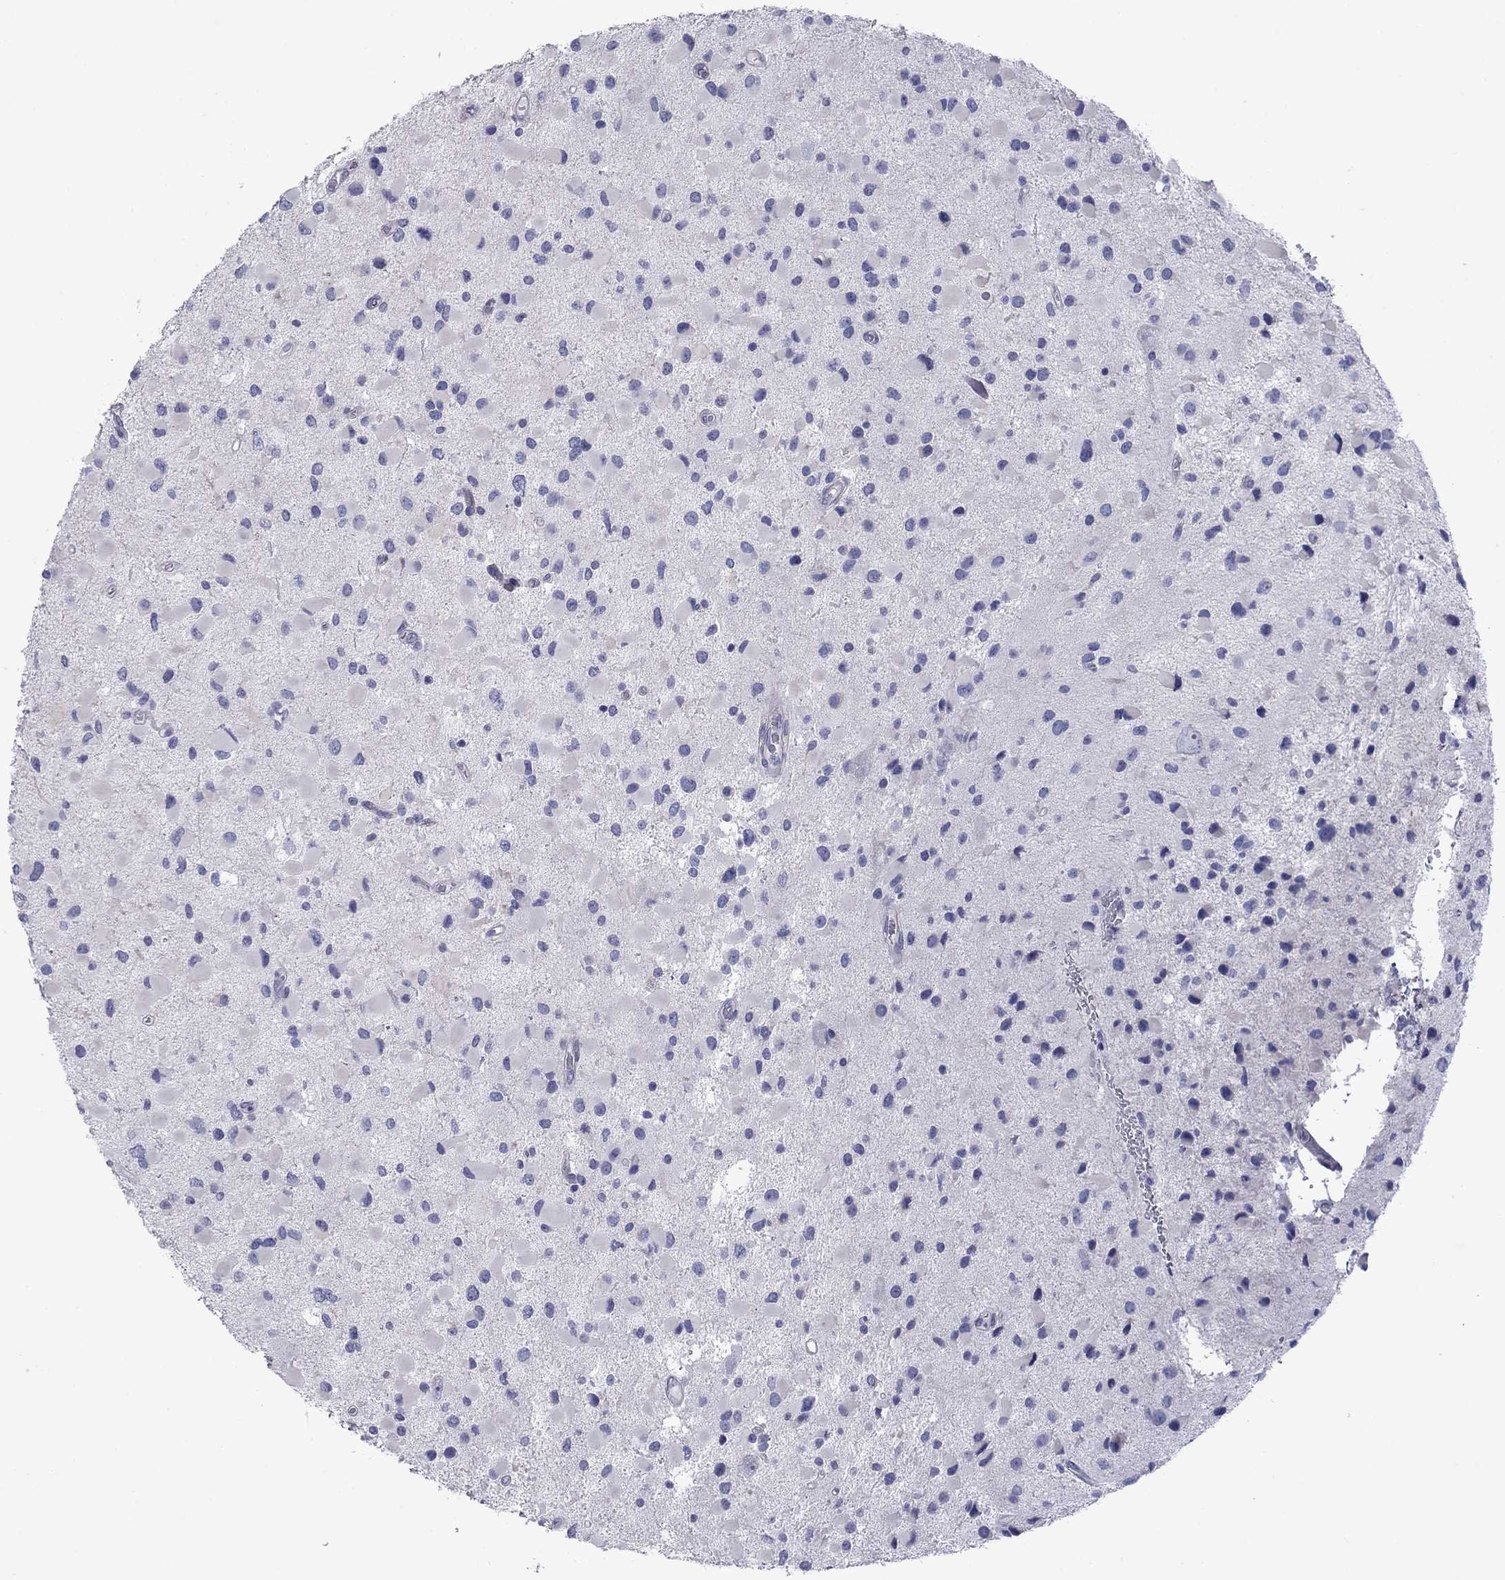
{"staining": {"intensity": "negative", "quantity": "none", "location": "none"}, "tissue": "glioma", "cell_type": "Tumor cells", "image_type": "cancer", "snomed": [{"axis": "morphology", "description": "Glioma, malignant, Low grade"}, {"axis": "topography", "description": "Brain"}], "caption": "Human glioma stained for a protein using IHC reveals no positivity in tumor cells.", "gene": "TMPRSS11A", "patient": {"sex": "female", "age": 32}}